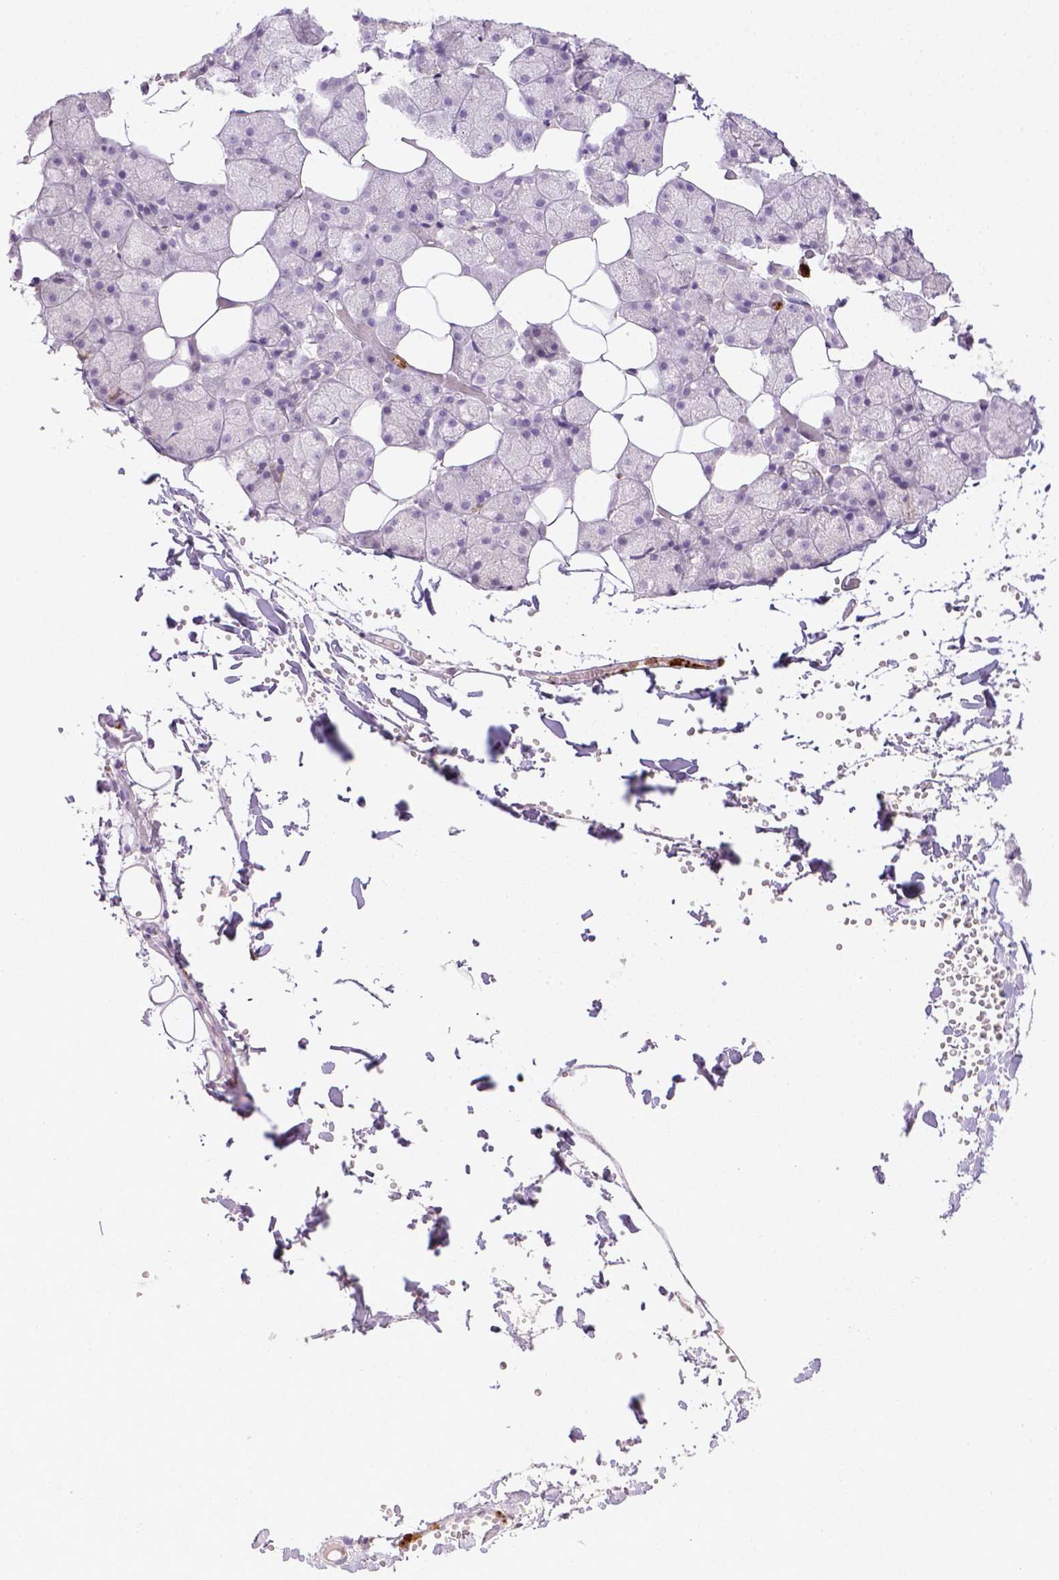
{"staining": {"intensity": "negative", "quantity": "none", "location": "none"}, "tissue": "salivary gland", "cell_type": "Glandular cells", "image_type": "normal", "snomed": [{"axis": "morphology", "description": "Normal tissue, NOS"}, {"axis": "topography", "description": "Salivary gland"}], "caption": "The histopathology image displays no significant staining in glandular cells of salivary gland. (DAB IHC, high magnification).", "gene": "ITGAM", "patient": {"sex": "male", "age": 38}}